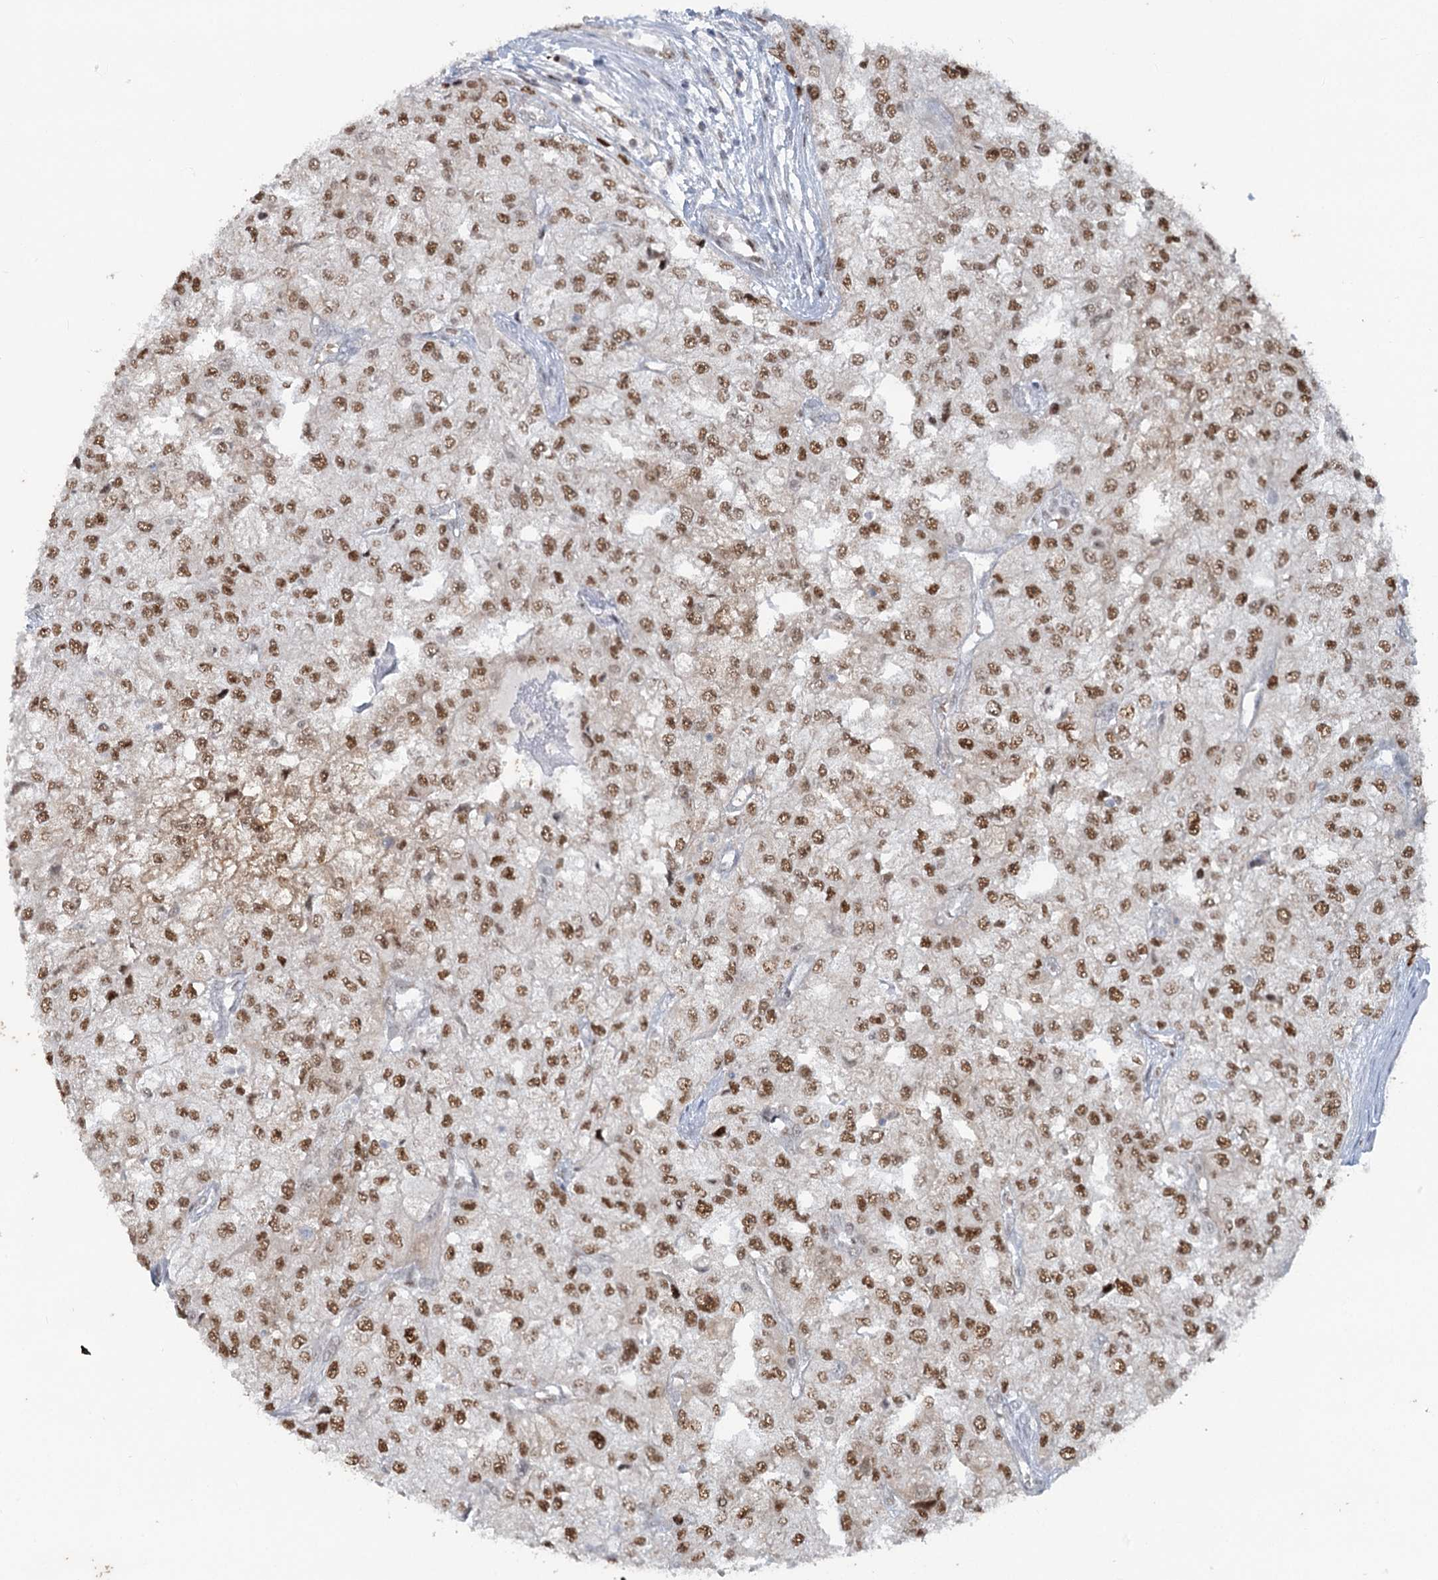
{"staining": {"intensity": "moderate", "quantity": ">75%", "location": "nuclear"}, "tissue": "renal cancer", "cell_type": "Tumor cells", "image_type": "cancer", "snomed": [{"axis": "morphology", "description": "Adenocarcinoma, NOS"}, {"axis": "topography", "description": "Kidney"}], "caption": "Renal adenocarcinoma stained with a brown dye exhibits moderate nuclear positive expression in about >75% of tumor cells.", "gene": "MTG1", "patient": {"sex": "female", "age": 54}}